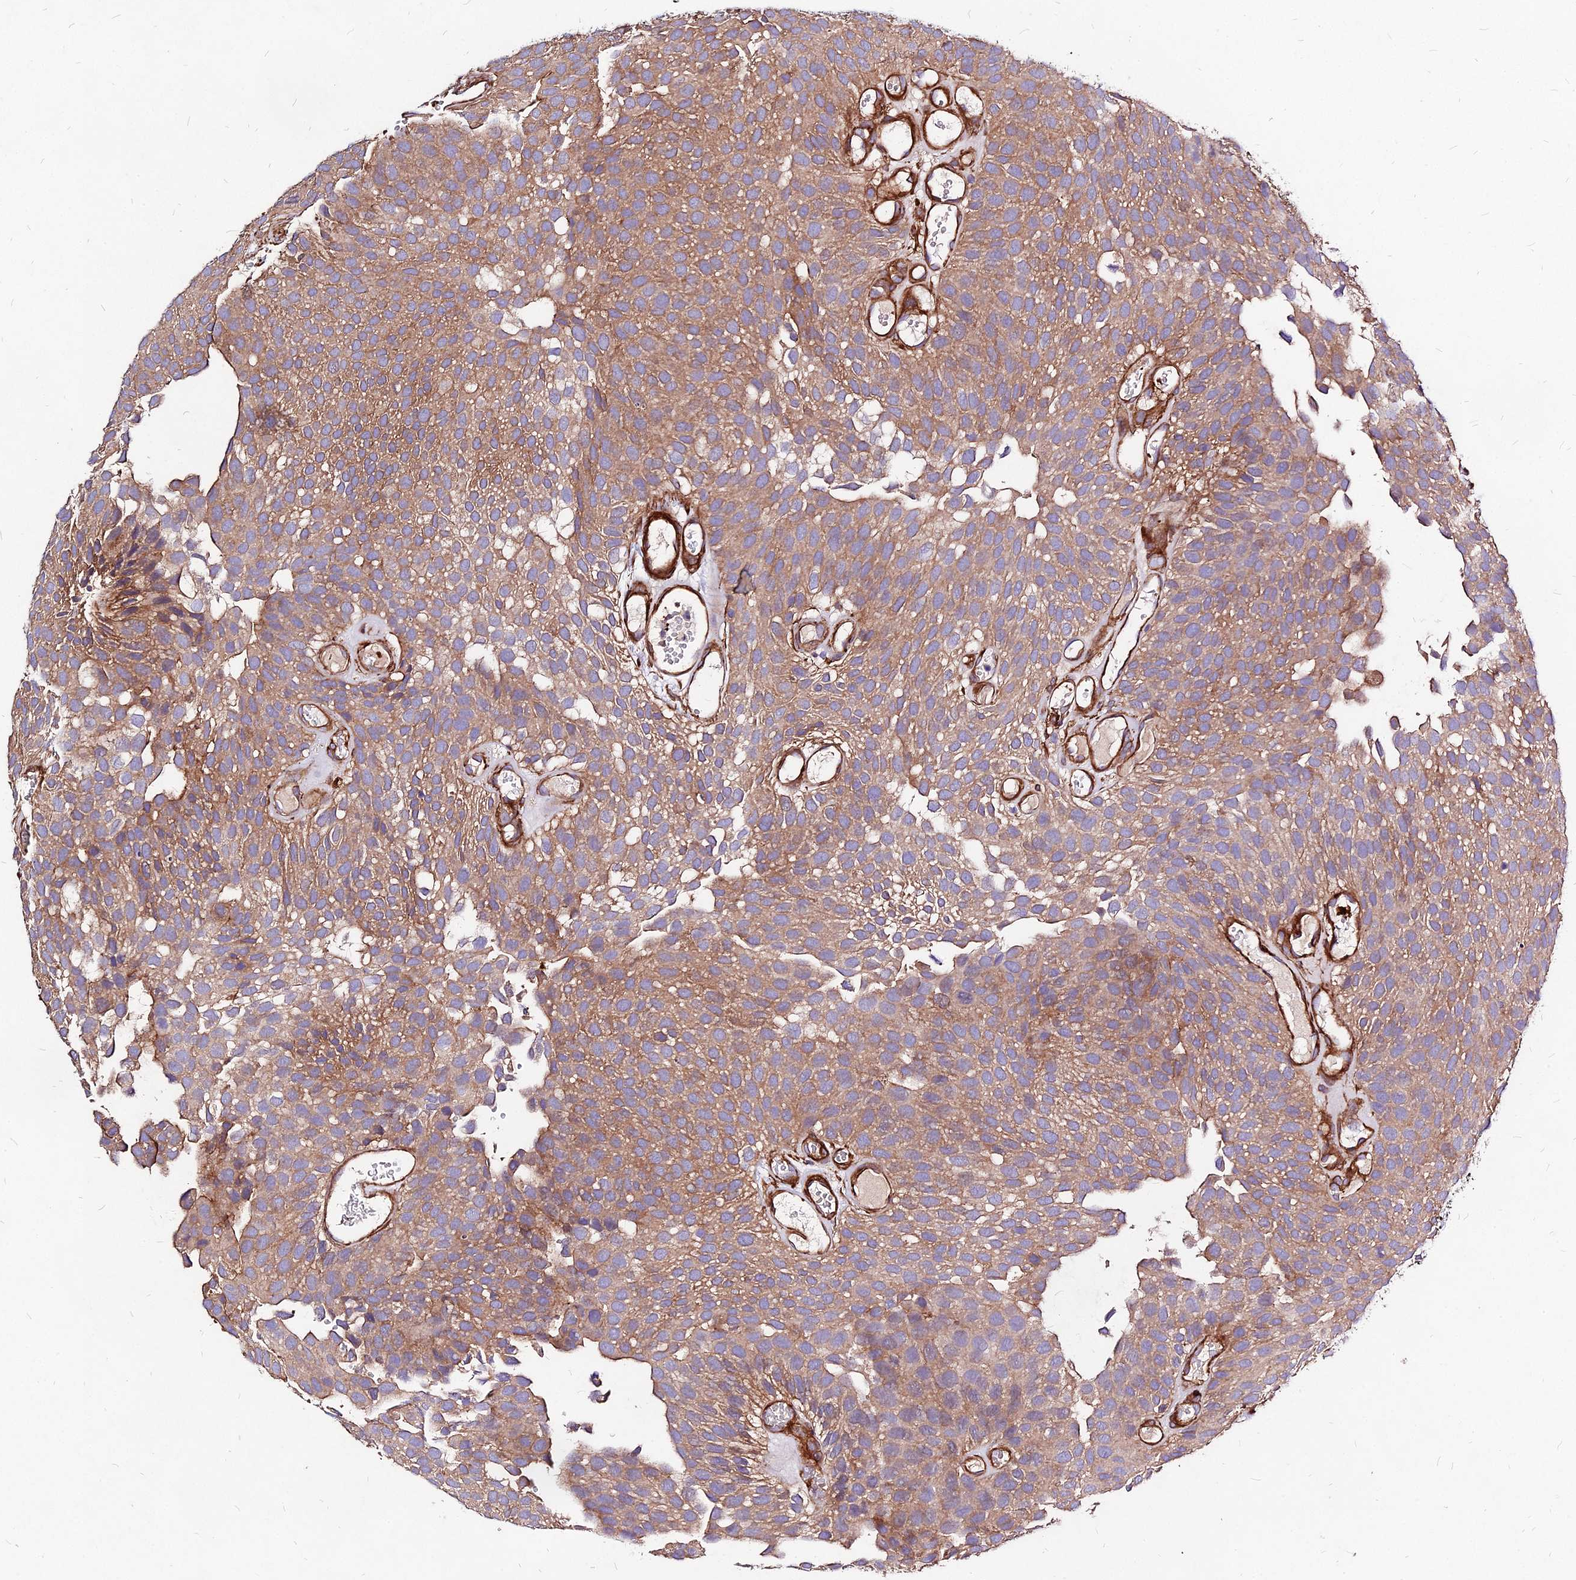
{"staining": {"intensity": "moderate", "quantity": ">75%", "location": "cytoplasmic/membranous"}, "tissue": "urothelial cancer", "cell_type": "Tumor cells", "image_type": "cancer", "snomed": [{"axis": "morphology", "description": "Urothelial carcinoma, Low grade"}, {"axis": "topography", "description": "Urinary bladder"}], "caption": "Protein expression analysis of human urothelial cancer reveals moderate cytoplasmic/membranous staining in about >75% of tumor cells.", "gene": "EFCC1", "patient": {"sex": "male", "age": 89}}